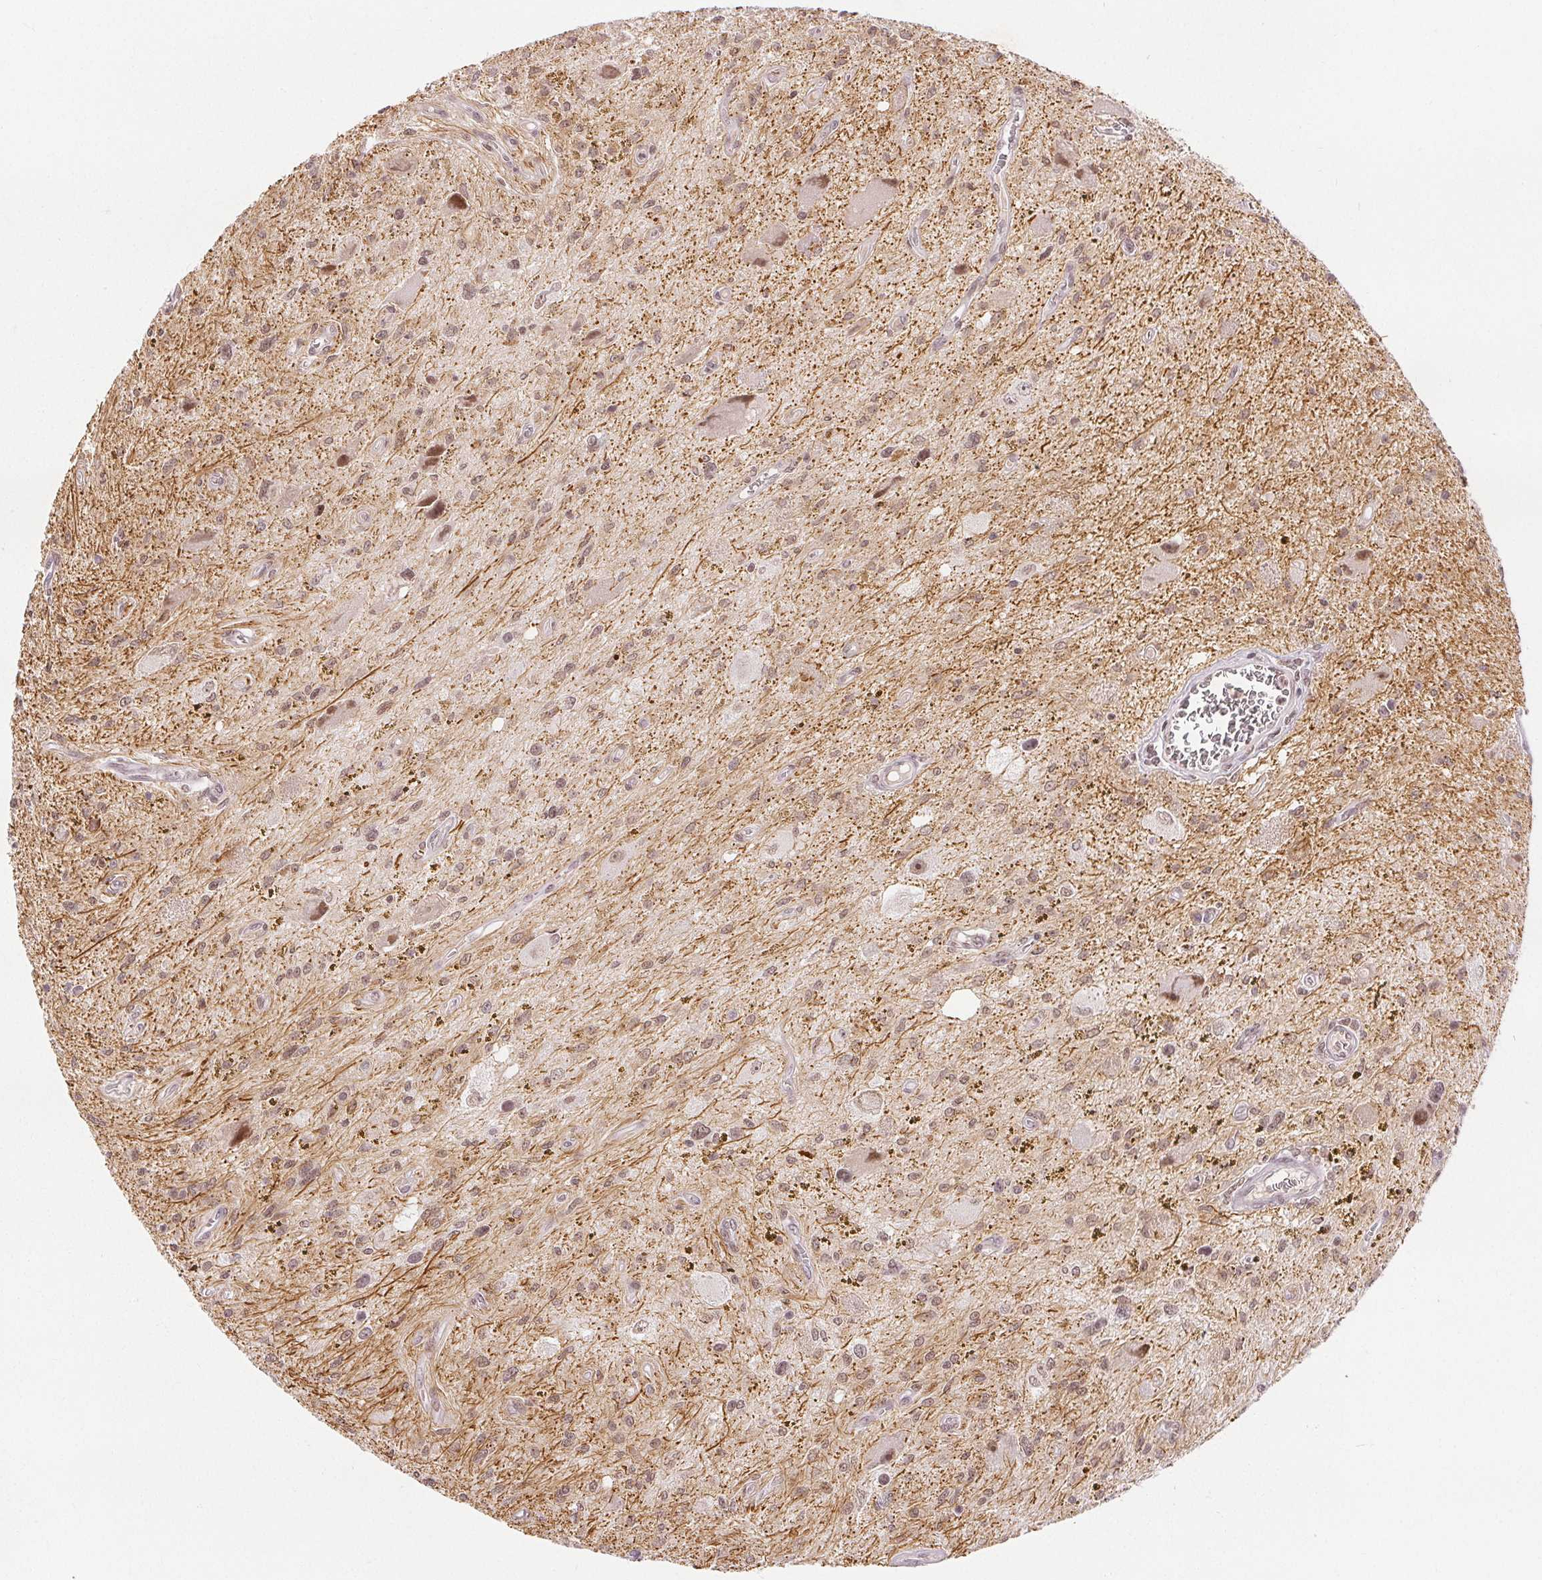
{"staining": {"intensity": "weak", "quantity": ">75%", "location": "nuclear"}, "tissue": "glioma", "cell_type": "Tumor cells", "image_type": "cancer", "snomed": [{"axis": "morphology", "description": "Glioma, malignant, Low grade"}, {"axis": "topography", "description": "Cerebellum"}], "caption": "Approximately >75% of tumor cells in human low-grade glioma (malignant) demonstrate weak nuclear protein staining as visualized by brown immunohistochemical staining.", "gene": "DEK", "patient": {"sex": "female", "age": 14}}